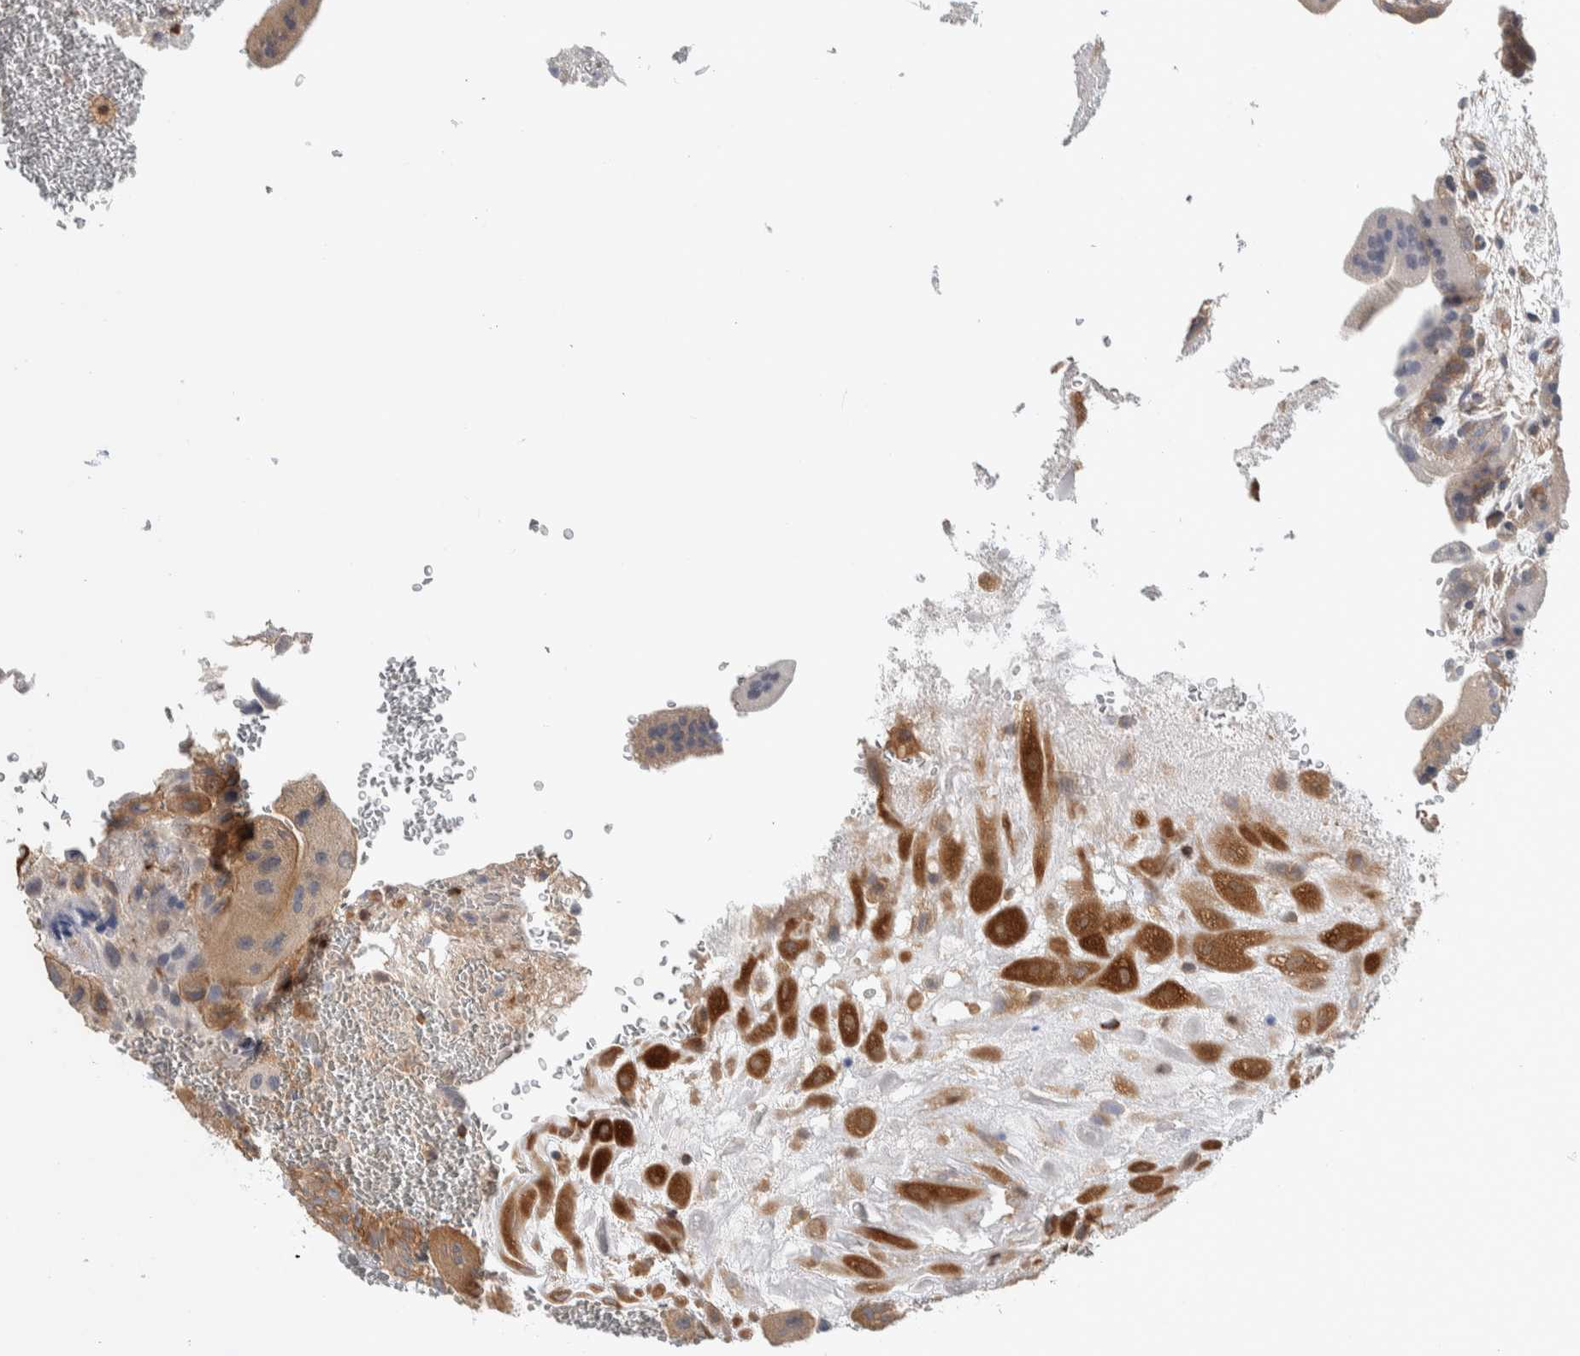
{"staining": {"intensity": "strong", "quantity": ">75%", "location": "cytoplasmic/membranous"}, "tissue": "placenta", "cell_type": "Decidual cells", "image_type": "normal", "snomed": [{"axis": "morphology", "description": "Normal tissue, NOS"}, {"axis": "topography", "description": "Placenta"}], "caption": "Brown immunohistochemical staining in unremarkable placenta displays strong cytoplasmic/membranous expression in about >75% of decidual cells. The protein of interest is shown in brown color, while the nuclei are stained blue.", "gene": "NFKB2", "patient": {"sex": "female", "age": 35}}